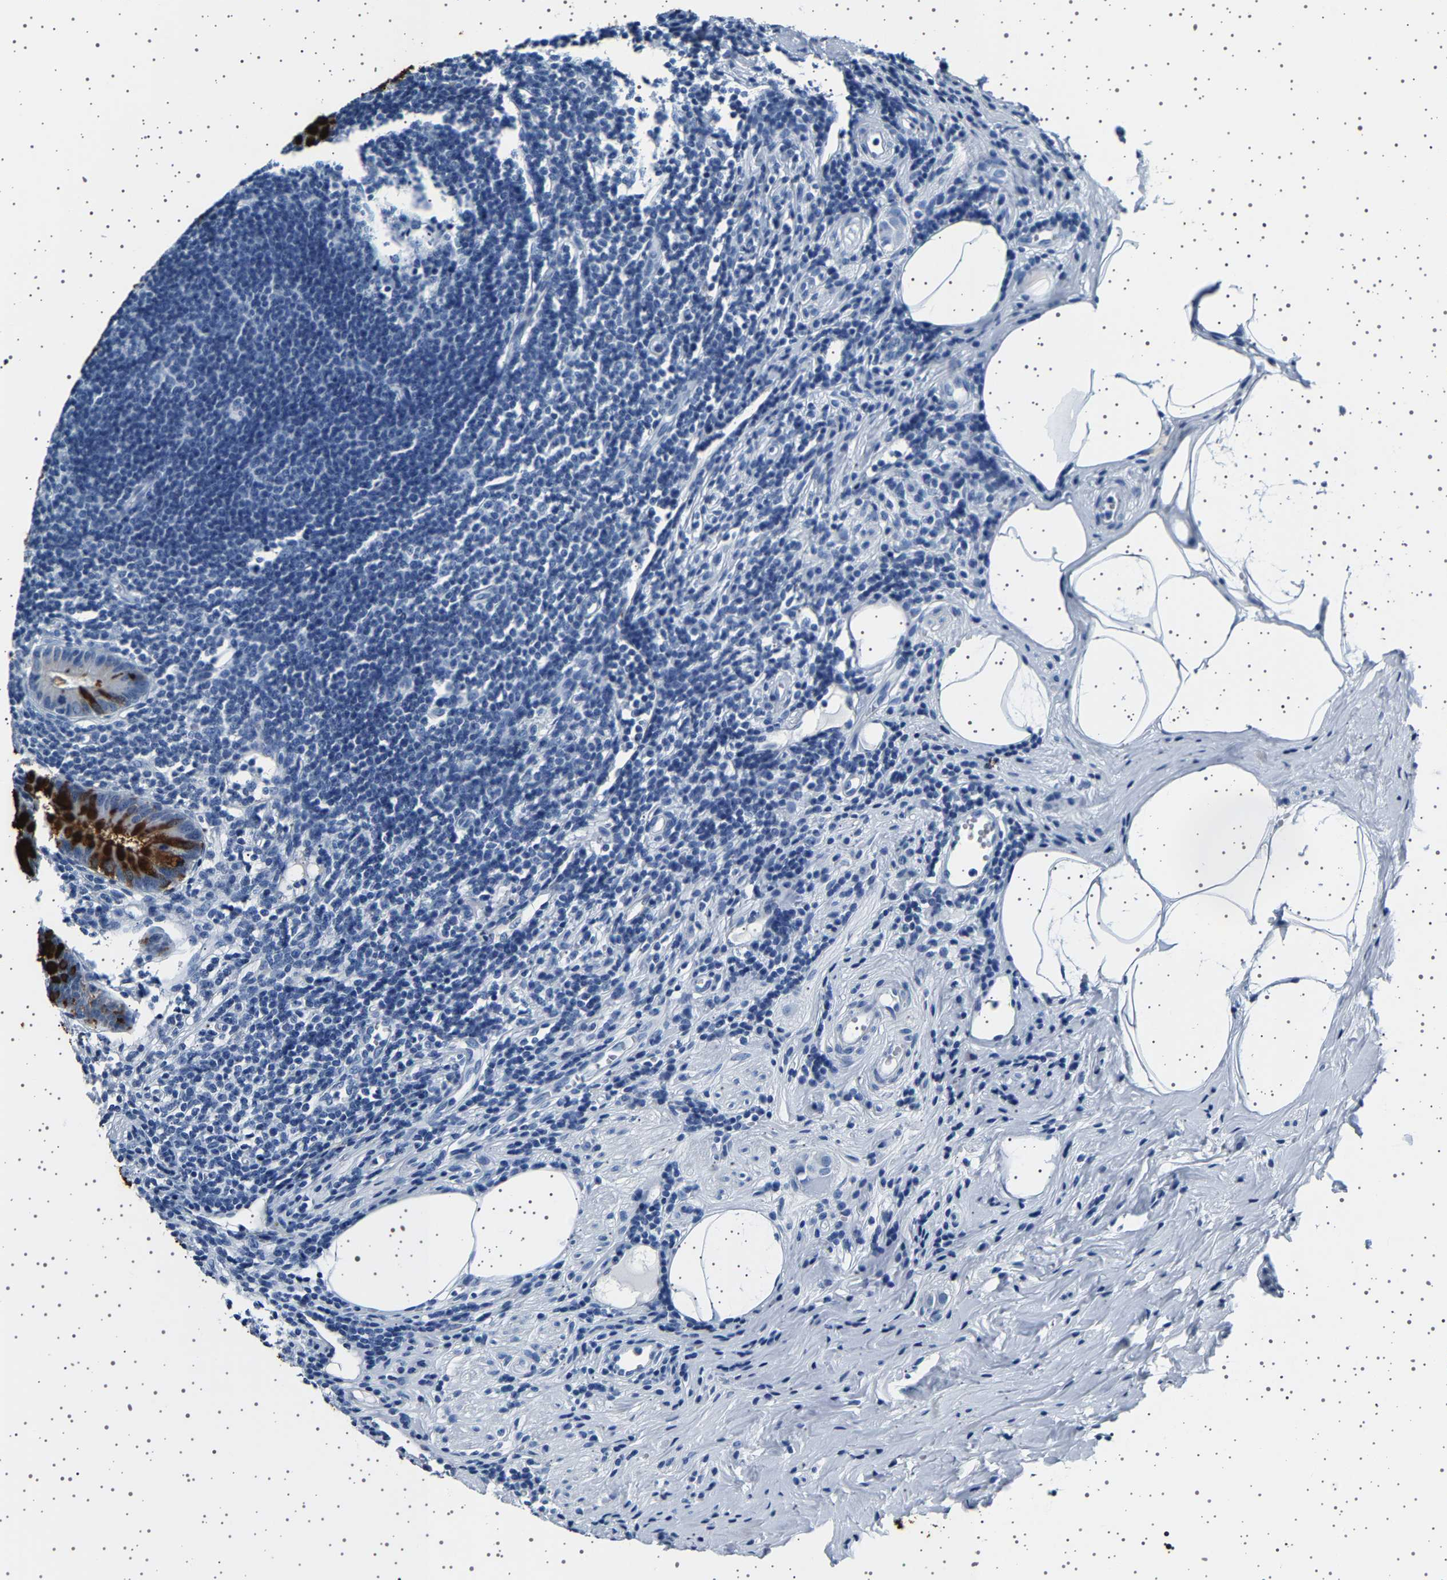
{"staining": {"intensity": "strong", "quantity": "25%-75%", "location": "cytoplasmic/membranous"}, "tissue": "appendix", "cell_type": "Glandular cells", "image_type": "normal", "snomed": [{"axis": "morphology", "description": "Normal tissue, NOS"}, {"axis": "topography", "description": "Appendix"}], "caption": "This photomicrograph displays immunohistochemistry (IHC) staining of unremarkable human appendix, with high strong cytoplasmic/membranous positivity in approximately 25%-75% of glandular cells.", "gene": "TFF3", "patient": {"sex": "female", "age": 50}}